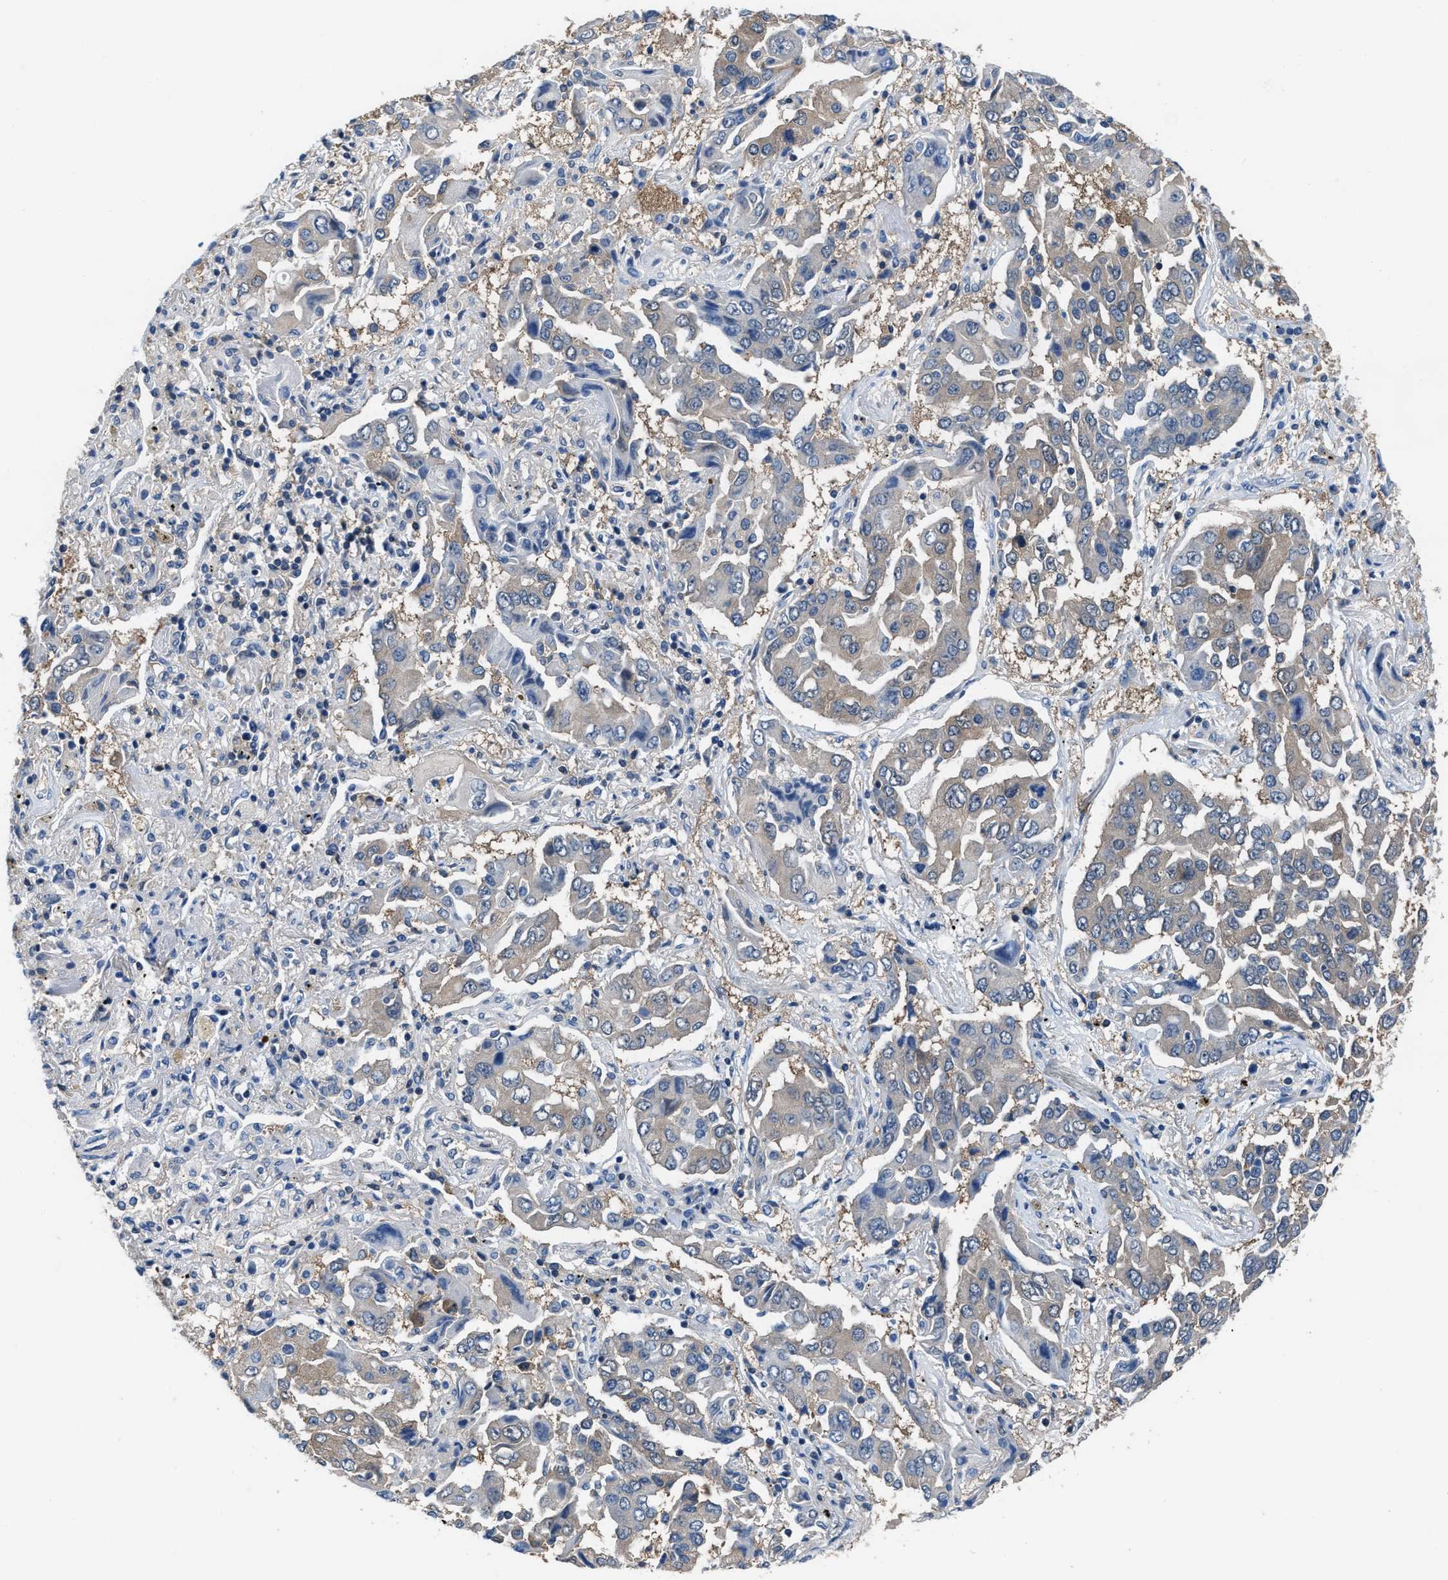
{"staining": {"intensity": "negative", "quantity": "none", "location": "none"}, "tissue": "lung cancer", "cell_type": "Tumor cells", "image_type": "cancer", "snomed": [{"axis": "morphology", "description": "Adenocarcinoma, NOS"}, {"axis": "topography", "description": "Lung"}], "caption": "This is an immunohistochemistry (IHC) image of lung adenocarcinoma. There is no positivity in tumor cells.", "gene": "NUDT5", "patient": {"sex": "female", "age": 65}}